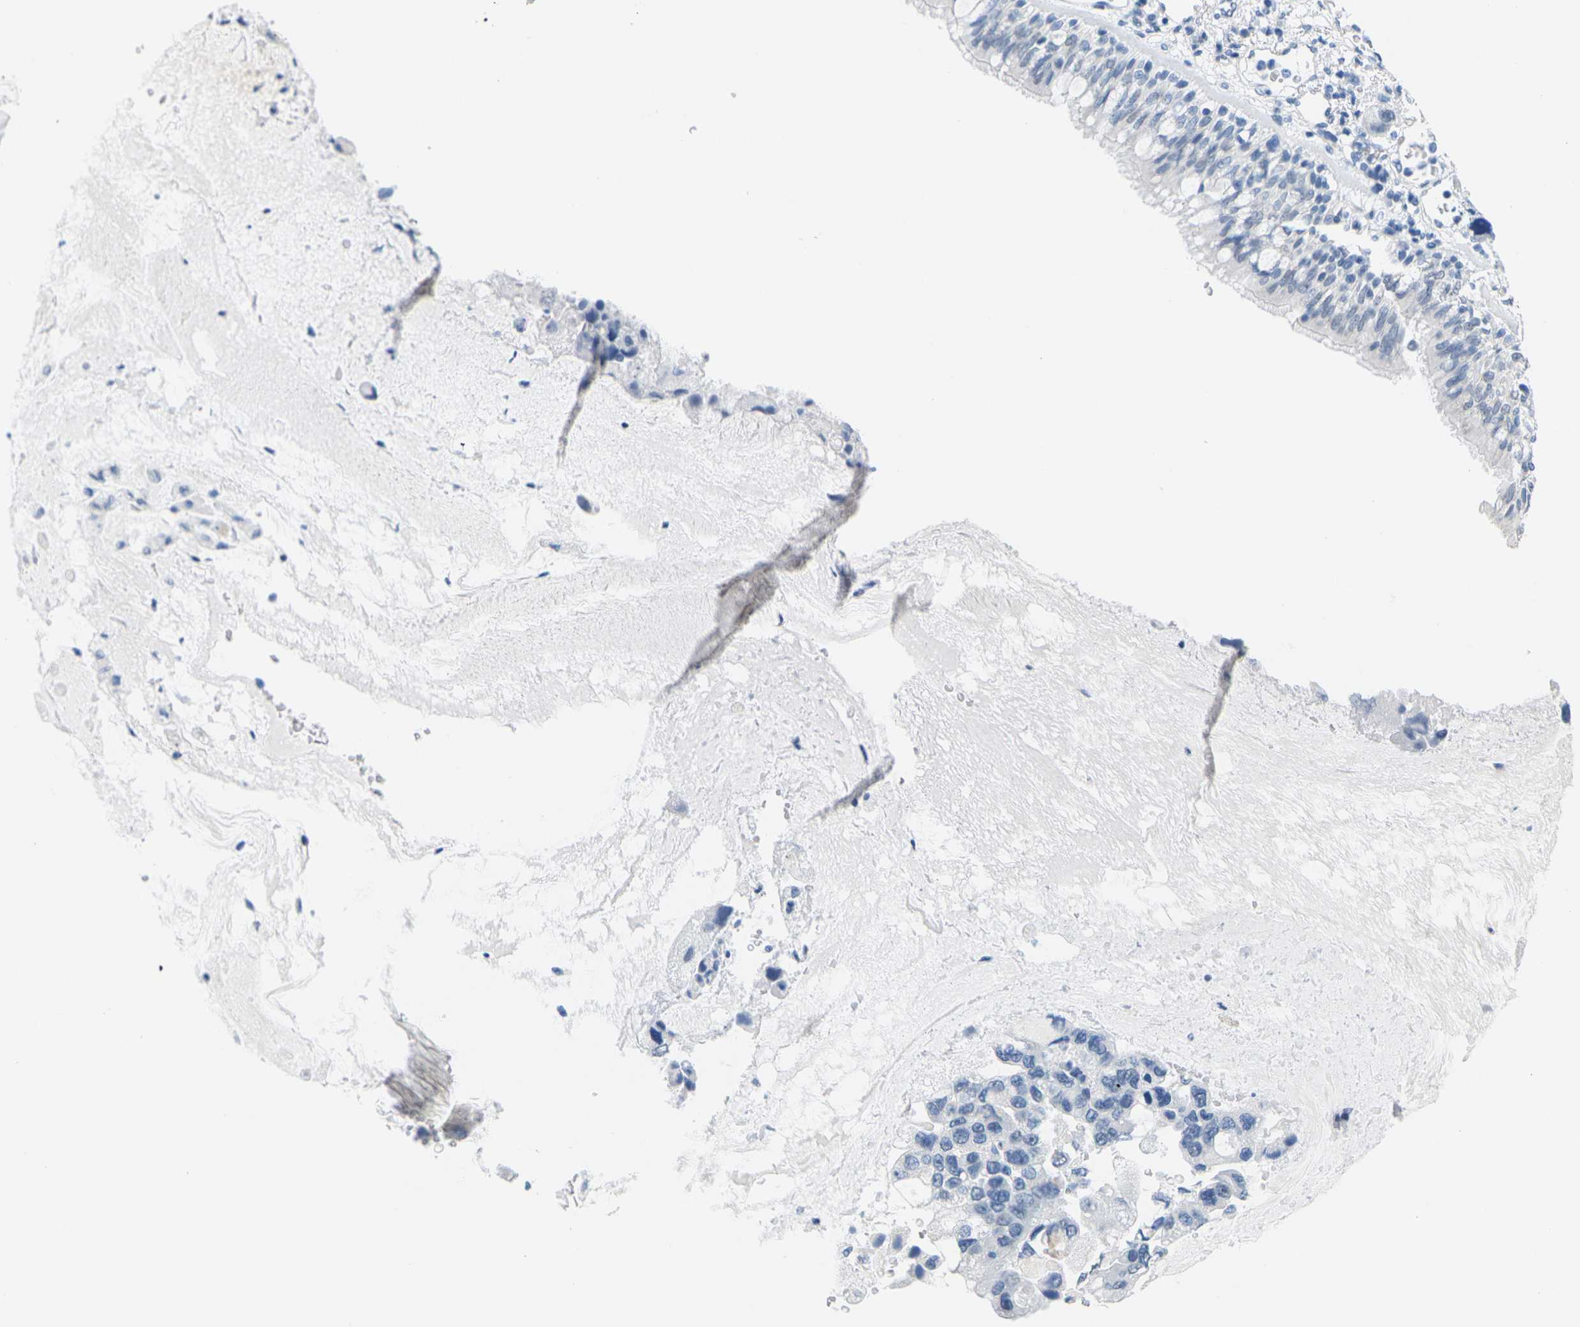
{"staining": {"intensity": "negative", "quantity": "none", "location": "none"}, "tissue": "bronchus", "cell_type": "Respiratory epithelial cells", "image_type": "normal", "snomed": [{"axis": "morphology", "description": "Normal tissue, NOS"}, {"axis": "morphology", "description": "Adenocarcinoma, NOS"}, {"axis": "morphology", "description": "Adenocarcinoma, metastatic, NOS"}, {"axis": "topography", "description": "Lymph node"}, {"axis": "topography", "description": "Bronchus"}, {"axis": "topography", "description": "Lung"}], "caption": "High power microscopy histopathology image of an immunohistochemistry (IHC) photomicrograph of benign bronchus, revealing no significant staining in respiratory epithelial cells. Nuclei are stained in blue.", "gene": "CTAG1A", "patient": {"sex": "female", "age": 54}}